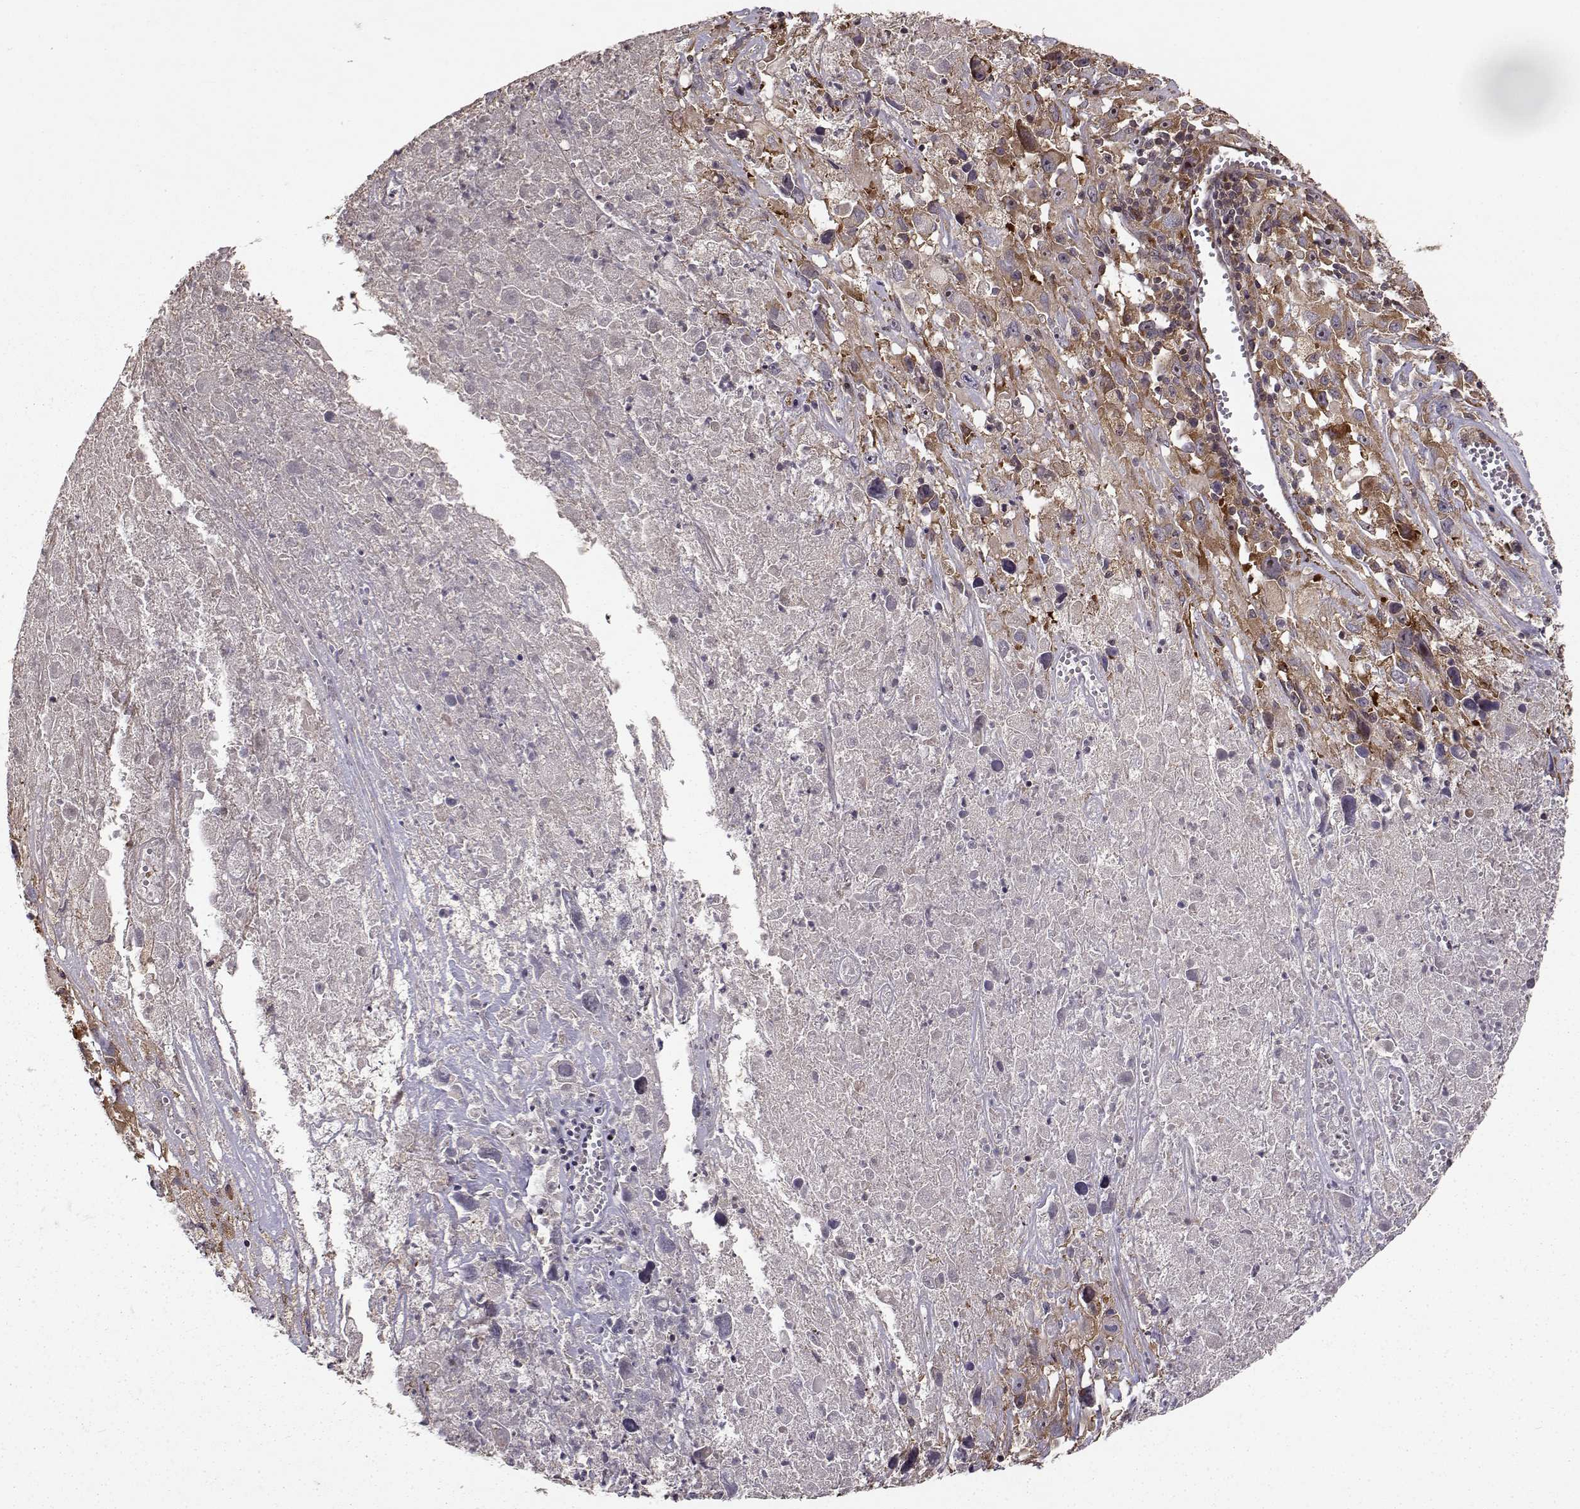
{"staining": {"intensity": "moderate", "quantity": ">75%", "location": "cytoplasmic/membranous"}, "tissue": "melanoma", "cell_type": "Tumor cells", "image_type": "cancer", "snomed": [{"axis": "morphology", "description": "Malignant melanoma, Metastatic site"}, {"axis": "topography", "description": "Lymph node"}], "caption": "Immunohistochemistry (IHC) (DAB (3,3'-diaminobenzidine)) staining of malignant melanoma (metastatic site) shows moderate cytoplasmic/membranous protein staining in approximately >75% of tumor cells.", "gene": "RPL31", "patient": {"sex": "male", "age": 50}}